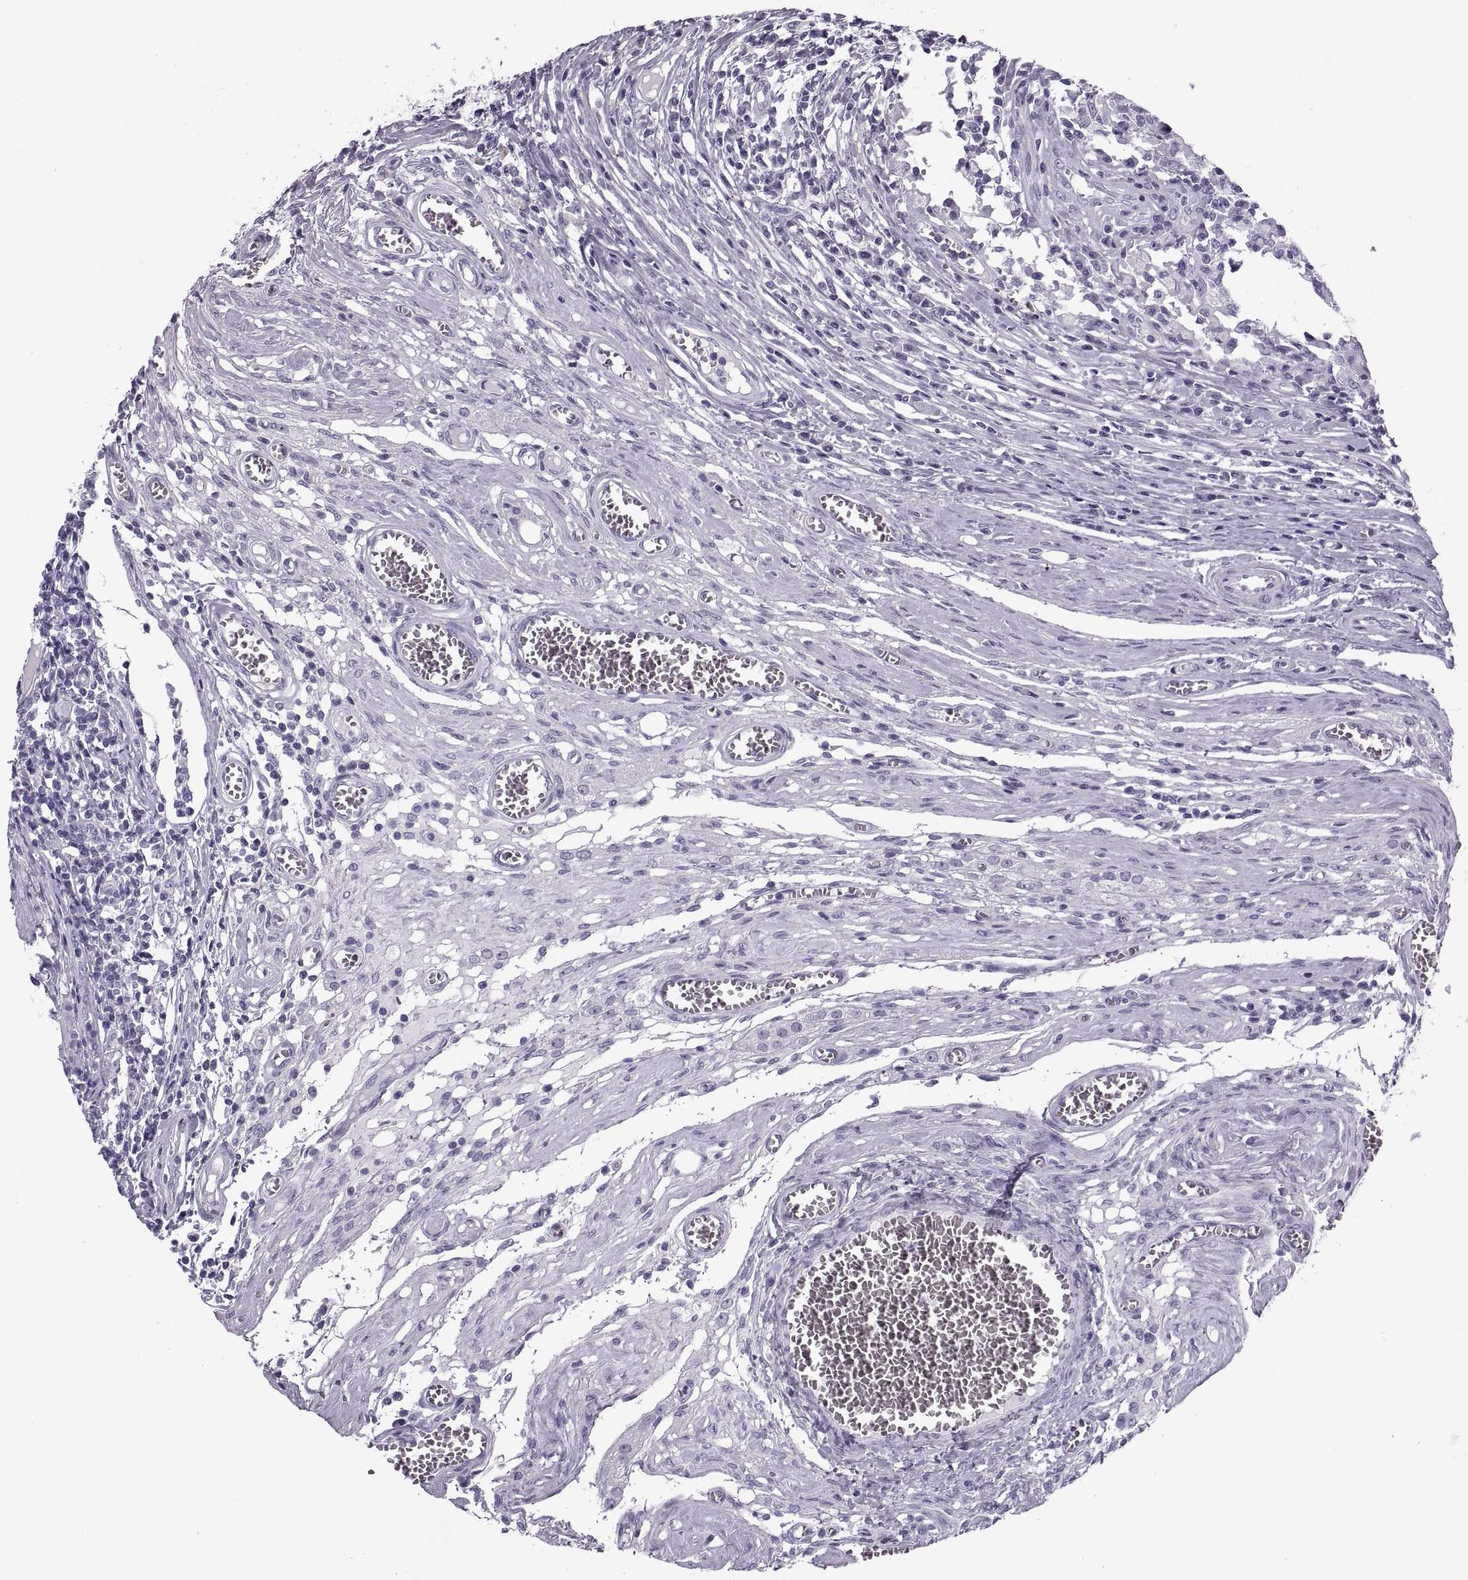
{"staining": {"intensity": "negative", "quantity": "none", "location": "none"}, "tissue": "testis cancer", "cell_type": "Tumor cells", "image_type": "cancer", "snomed": [{"axis": "morphology", "description": "Carcinoma, Embryonal, NOS"}, {"axis": "topography", "description": "Testis"}], "caption": "Immunohistochemistry histopathology image of neoplastic tissue: human testis cancer stained with DAB (3,3'-diaminobenzidine) exhibits no significant protein positivity in tumor cells.", "gene": "RLBP1", "patient": {"sex": "male", "age": 36}}